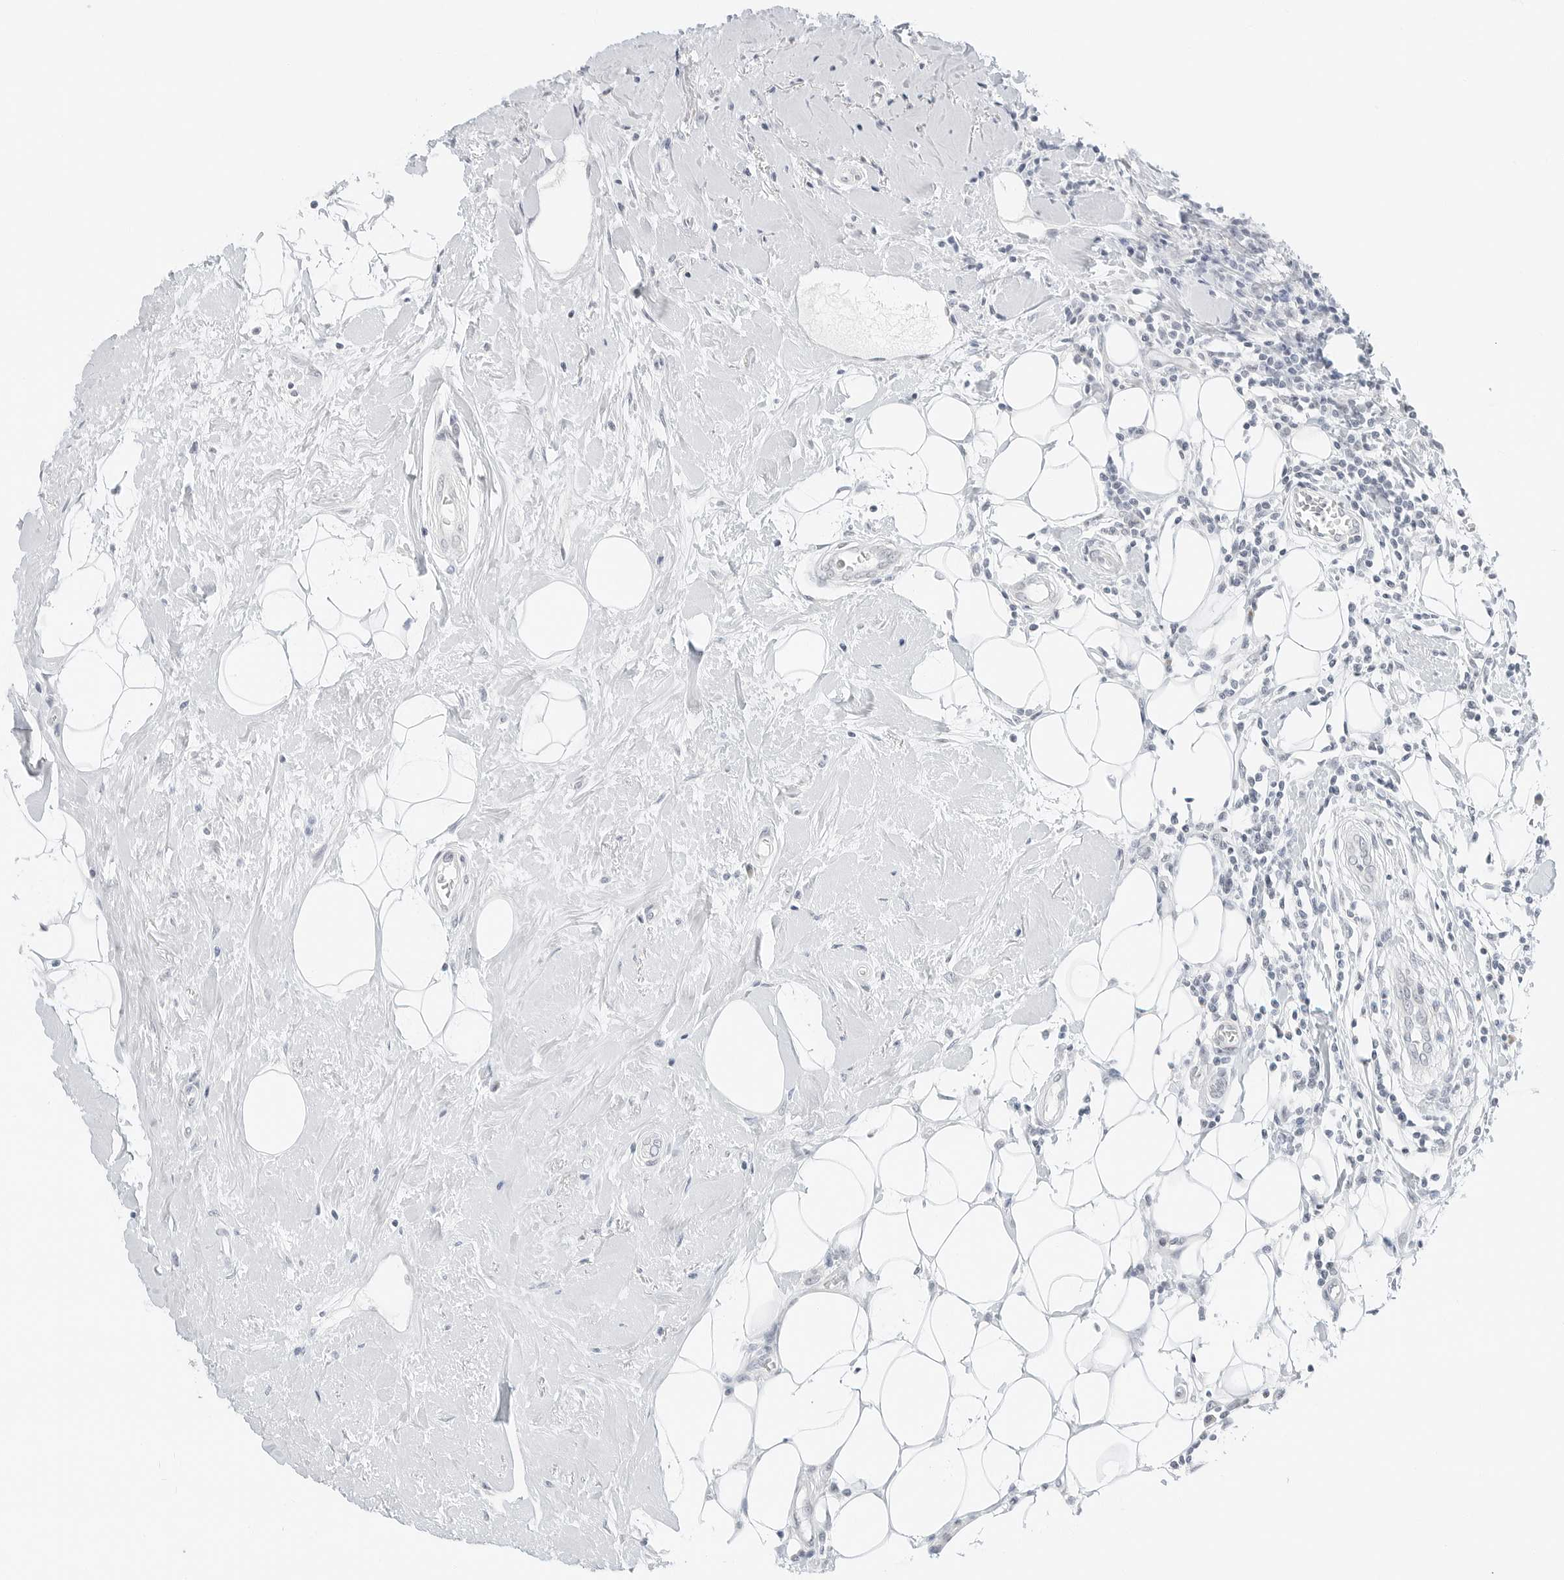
{"staining": {"intensity": "negative", "quantity": "none", "location": "none"}, "tissue": "breast cancer", "cell_type": "Tumor cells", "image_type": "cancer", "snomed": [{"axis": "morphology", "description": "Duct carcinoma"}, {"axis": "topography", "description": "Breast"}], "caption": "There is no significant positivity in tumor cells of breast cancer.", "gene": "CCSAP", "patient": {"sex": "female", "age": 27}}